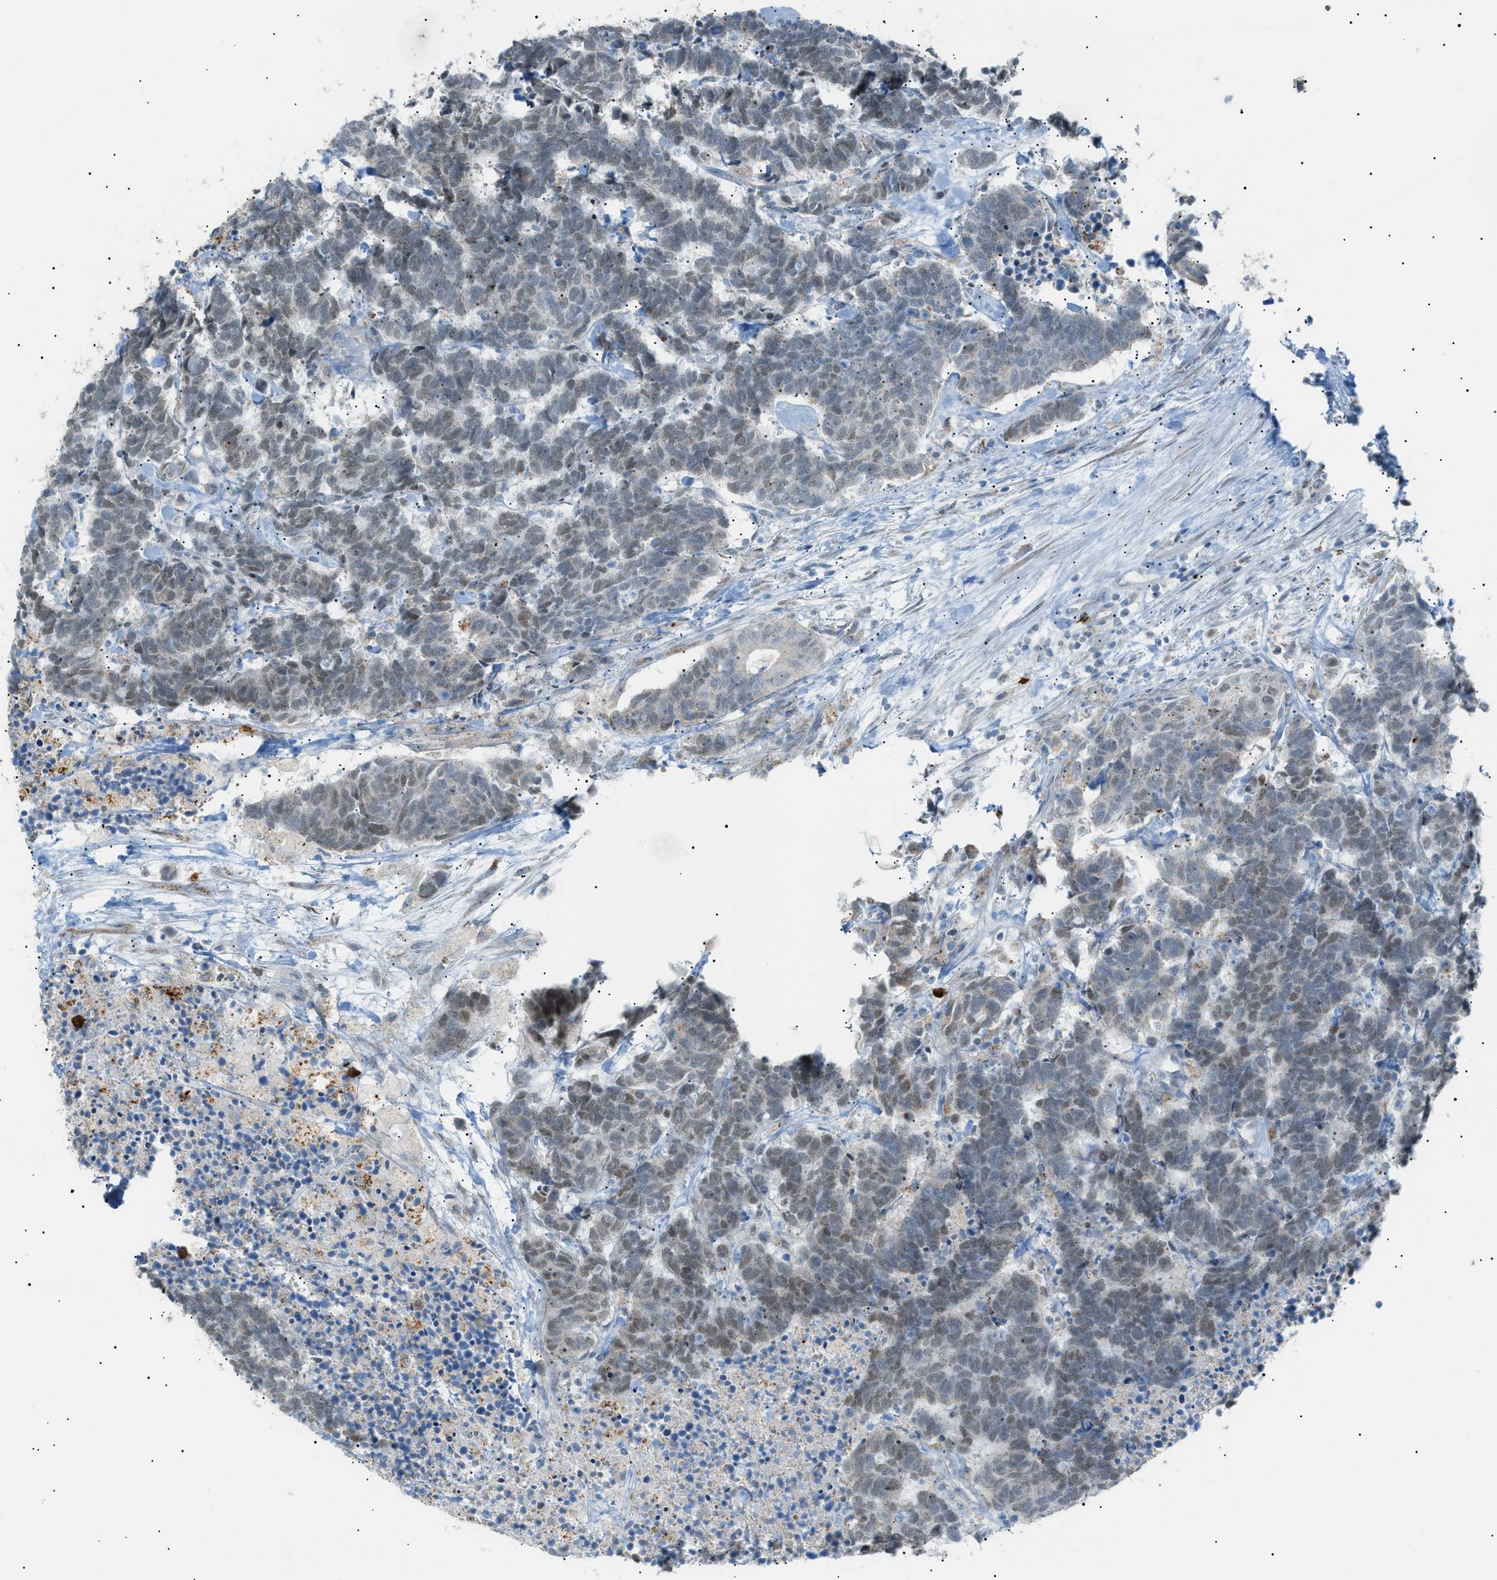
{"staining": {"intensity": "weak", "quantity": ">75%", "location": "nuclear"}, "tissue": "carcinoid", "cell_type": "Tumor cells", "image_type": "cancer", "snomed": [{"axis": "morphology", "description": "Carcinoma, NOS"}, {"axis": "morphology", "description": "Carcinoid, malignant, NOS"}, {"axis": "topography", "description": "Urinary bladder"}], "caption": "Weak nuclear expression is identified in approximately >75% of tumor cells in carcinoid.", "gene": "ZNF516", "patient": {"sex": "male", "age": 57}}